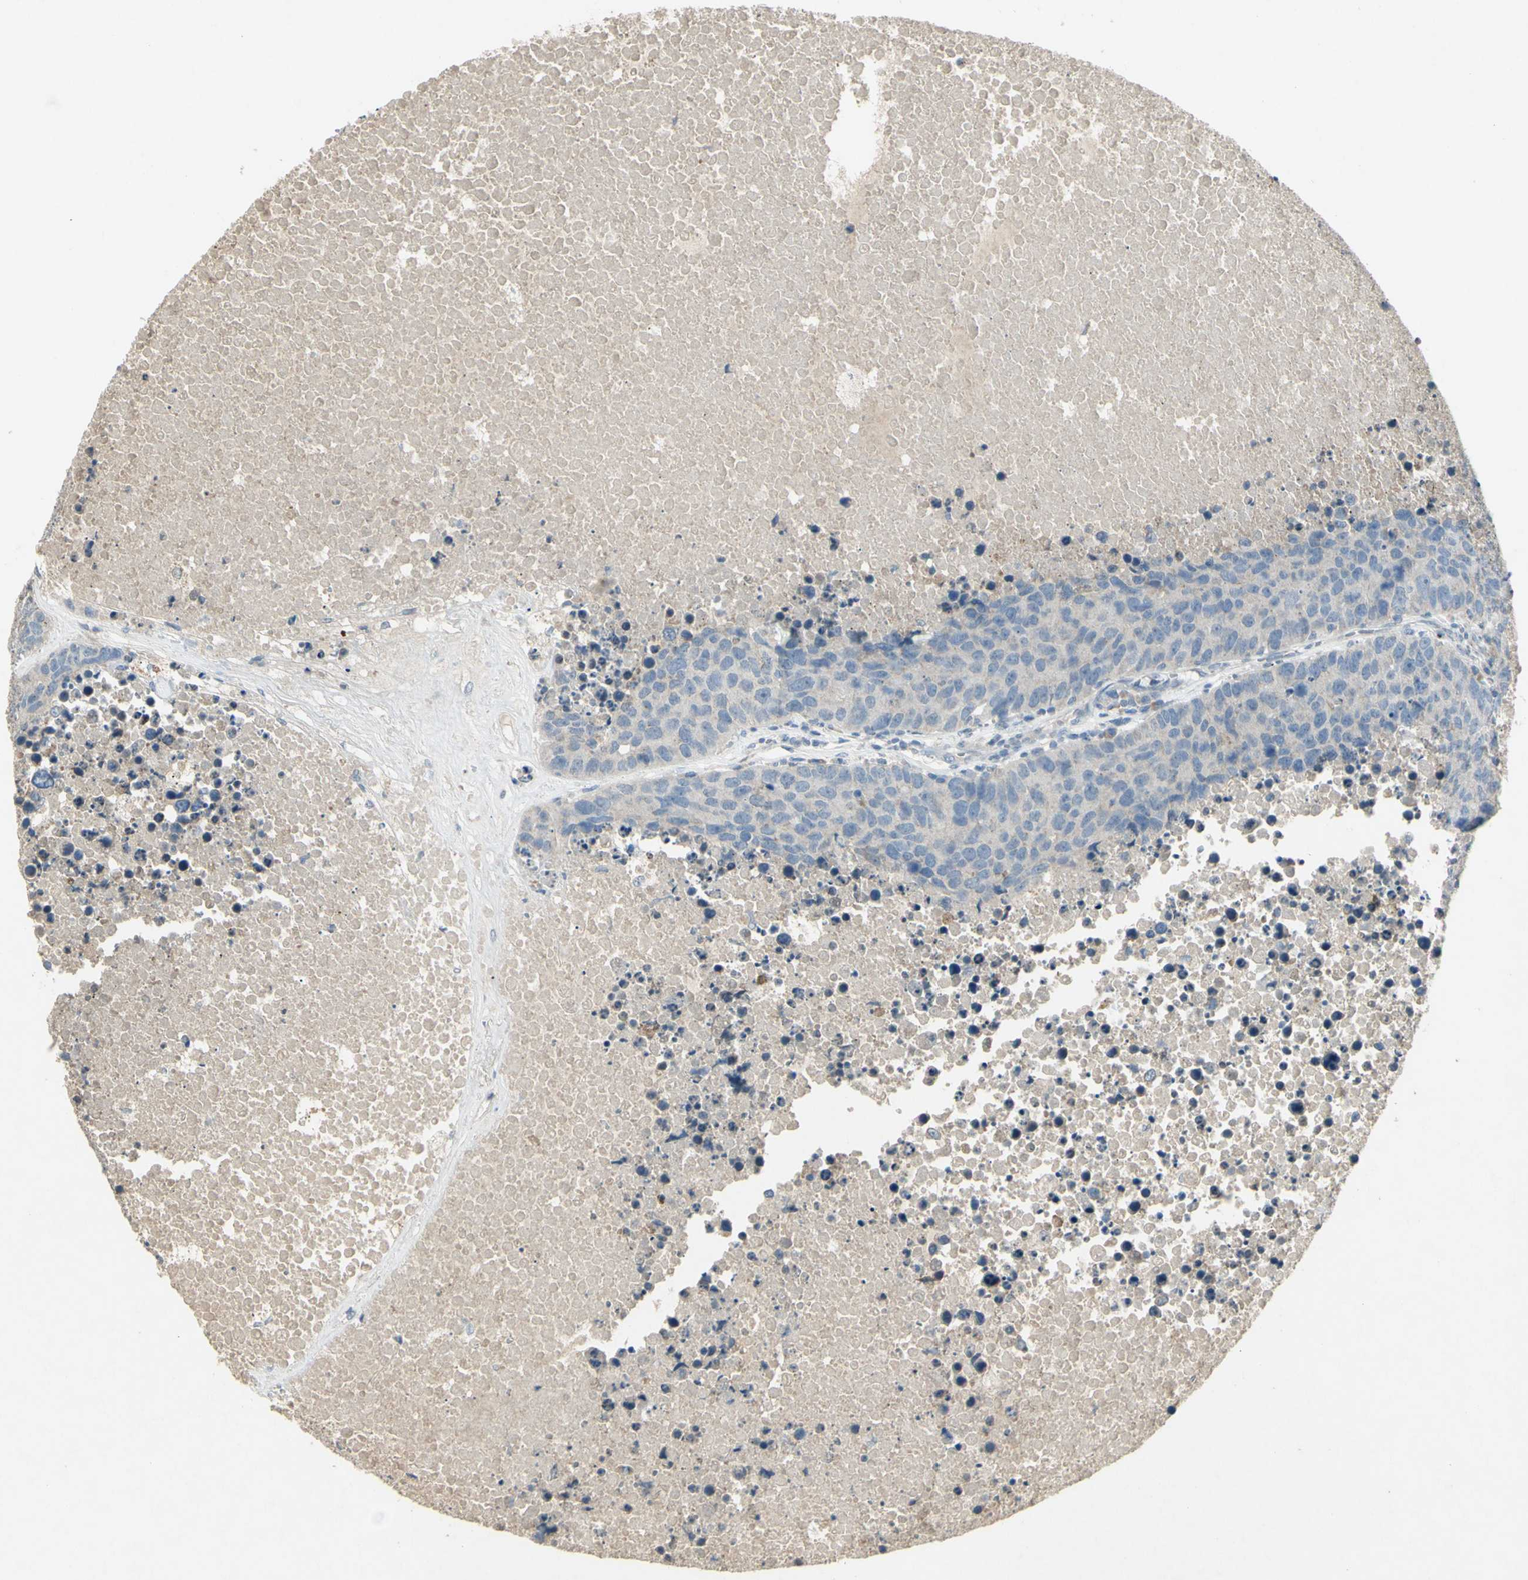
{"staining": {"intensity": "negative", "quantity": "none", "location": "none"}, "tissue": "carcinoid", "cell_type": "Tumor cells", "image_type": "cancer", "snomed": [{"axis": "morphology", "description": "Carcinoid, malignant, NOS"}, {"axis": "topography", "description": "Lung"}], "caption": "Tumor cells are negative for protein expression in human carcinoid (malignant).", "gene": "TIMM21", "patient": {"sex": "male", "age": 60}}